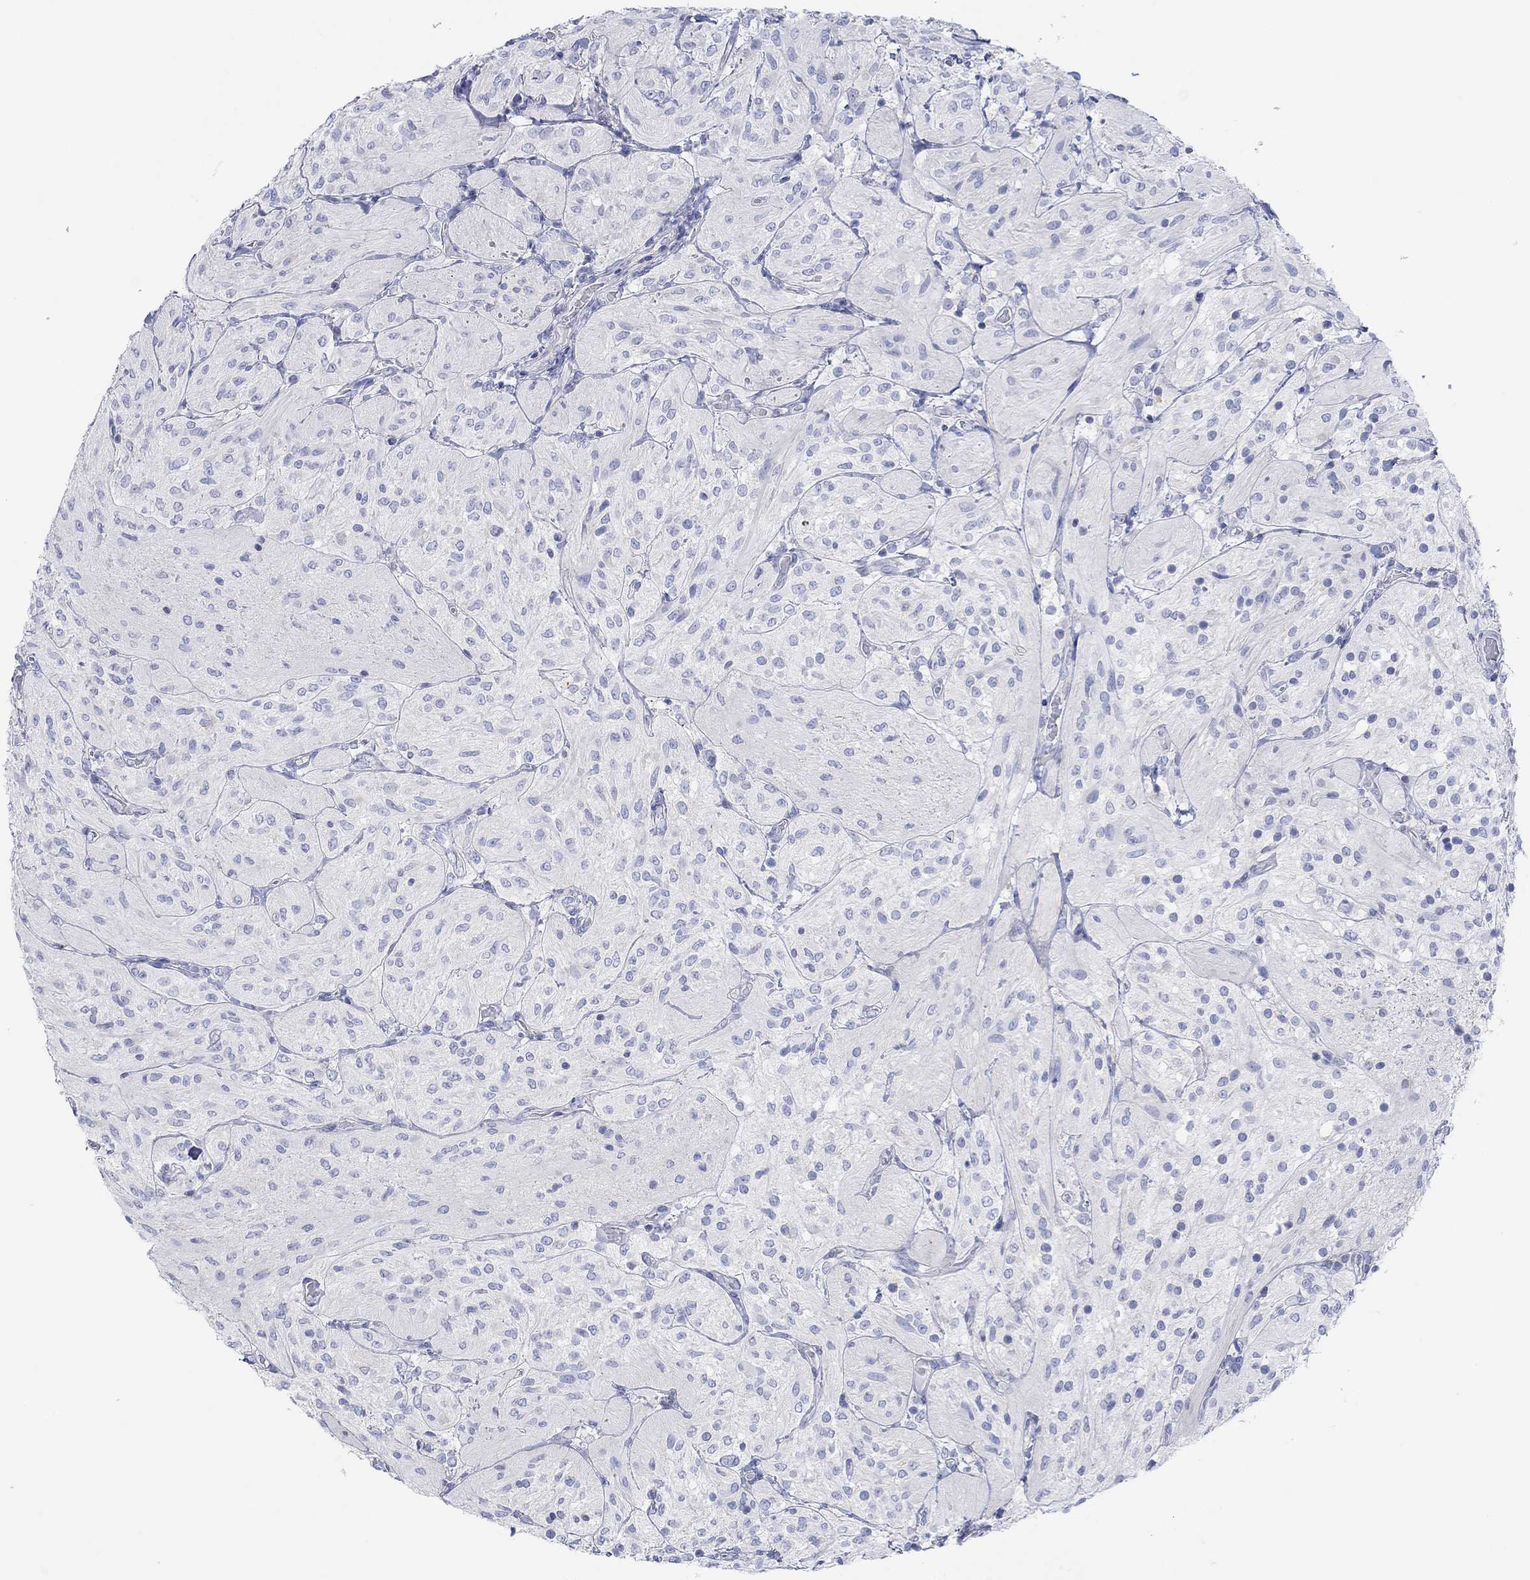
{"staining": {"intensity": "negative", "quantity": "none", "location": "none"}, "tissue": "glioma", "cell_type": "Tumor cells", "image_type": "cancer", "snomed": [{"axis": "morphology", "description": "Glioma, malignant, Low grade"}, {"axis": "topography", "description": "Brain"}], "caption": "Micrograph shows no significant protein positivity in tumor cells of glioma.", "gene": "PPIL6", "patient": {"sex": "male", "age": 3}}